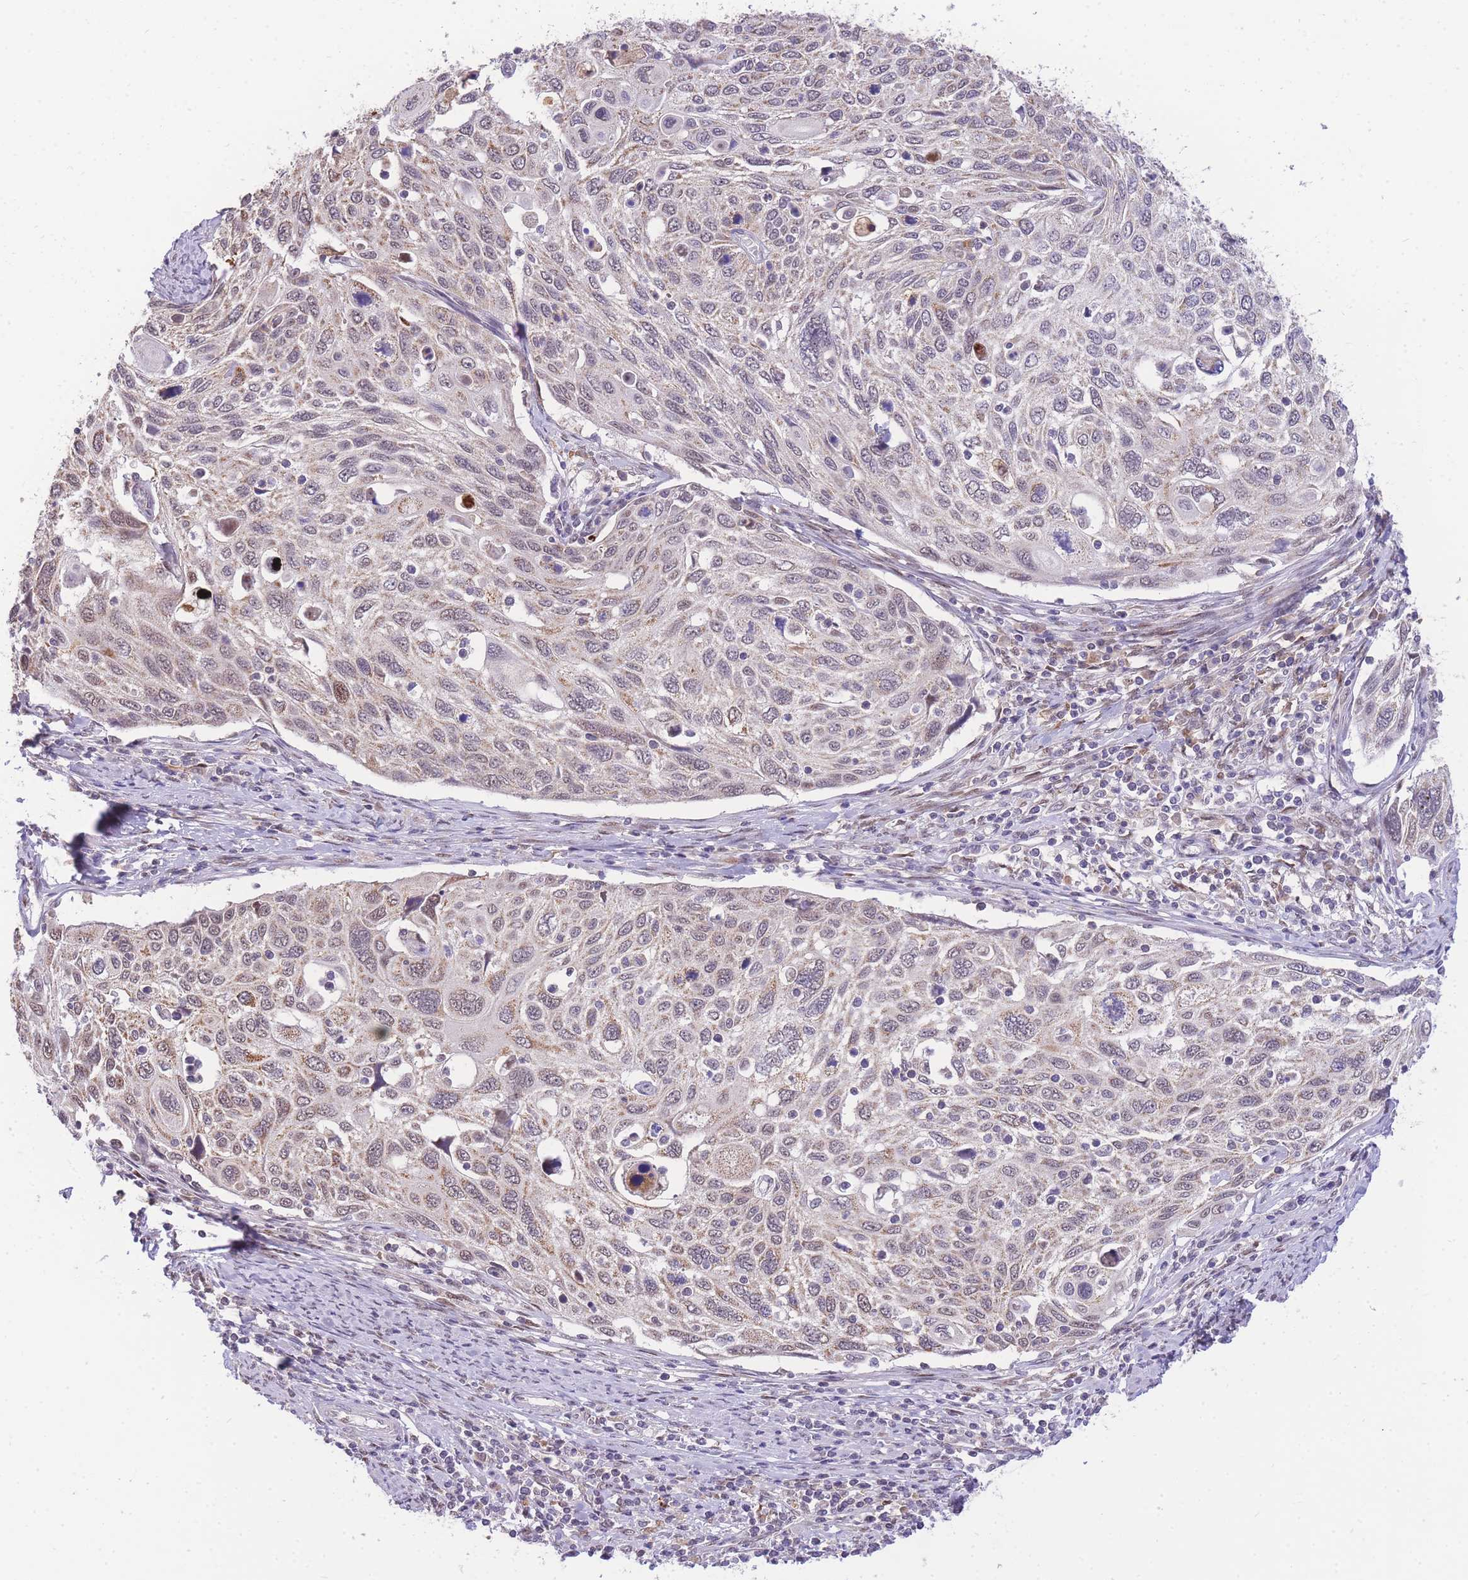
{"staining": {"intensity": "moderate", "quantity": ">75%", "location": "cytoplasmic/membranous"}, "tissue": "cervical cancer", "cell_type": "Tumor cells", "image_type": "cancer", "snomed": [{"axis": "morphology", "description": "Squamous cell carcinoma, NOS"}, {"axis": "topography", "description": "Cervix"}], "caption": "Brown immunohistochemical staining in cervical cancer (squamous cell carcinoma) demonstrates moderate cytoplasmic/membranous positivity in about >75% of tumor cells. The staining is performed using DAB brown chromogen to label protein expression. The nuclei are counter-stained blue using hematoxylin.", "gene": "PUS10", "patient": {"sex": "female", "age": 70}}